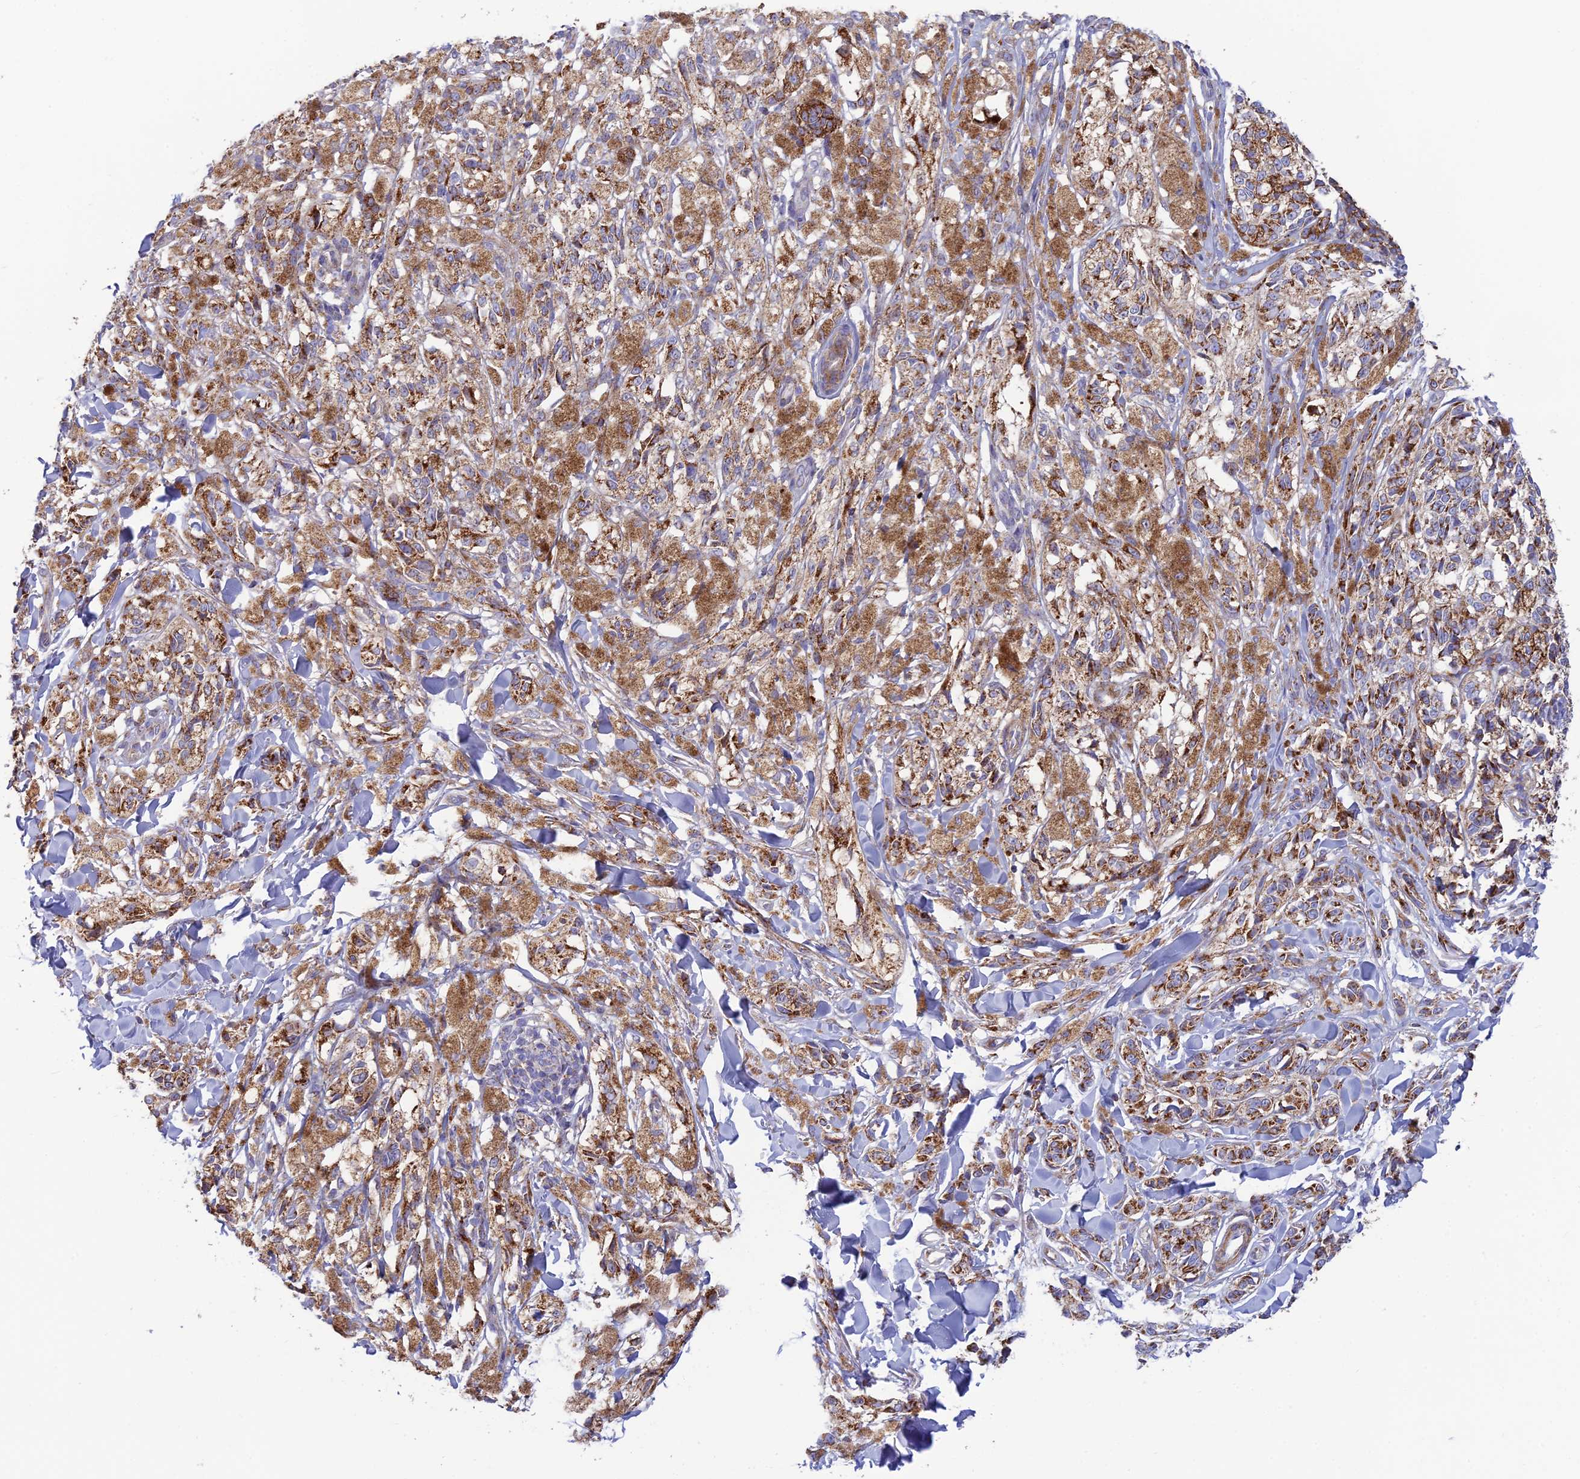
{"staining": {"intensity": "moderate", "quantity": ">75%", "location": "cytoplasmic/membranous"}, "tissue": "melanoma", "cell_type": "Tumor cells", "image_type": "cancer", "snomed": [{"axis": "morphology", "description": "Malignant melanoma, NOS"}, {"axis": "topography", "description": "Skin of upper extremity"}], "caption": "Malignant melanoma stained for a protein demonstrates moderate cytoplasmic/membranous positivity in tumor cells. Using DAB (3,3'-diaminobenzidine) (brown) and hematoxylin (blue) stains, captured at high magnification using brightfield microscopy.", "gene": "CSPG4", "patient": {"sex": "male", "age": 40}}